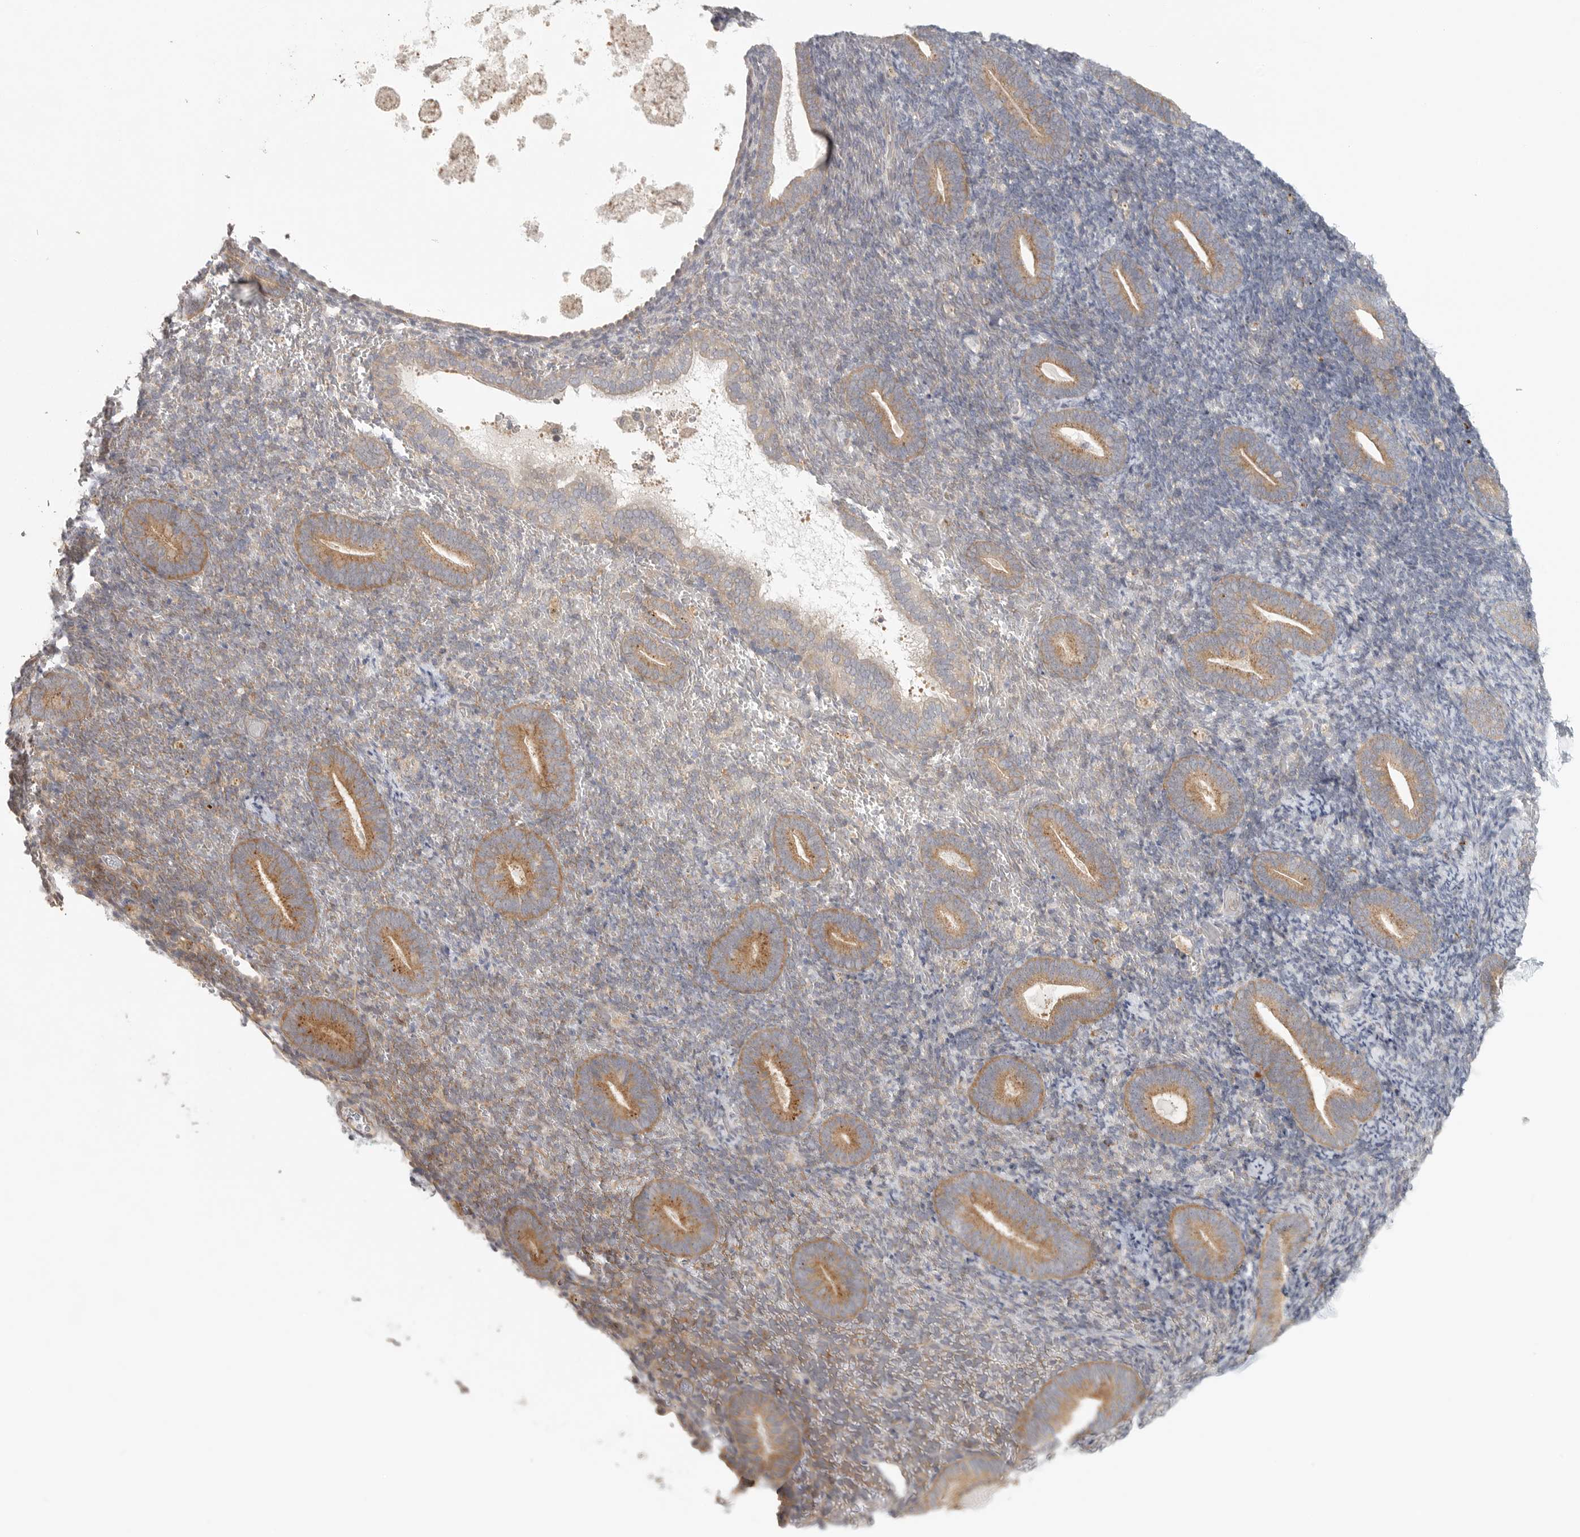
{"staining": {"intensity": "moderate", "quantity": "<25%", "location": "cytoplasmic/membranous"}, "tissue": "endometrium", "cell_type": "Cells in endometrial stroma", "image_type": "normal", "snomed": [{"axis": "morphology", "description": "Normal tissue, NOS"}, {"axis": "topography", "description": "Endometrium"}], "caption": "Protein expression by IHC exhibits moderate cytoplasmic/membranous positivity in approximately <25% of cells in endometrial stroma in benign endometrium. The staining was performed using DAB, with brown indicating positive protein expression. Nuclei are stained blue with hematoxylin.", "gene": "HDAC6", "patient": {"sex": "female", "age": 51}}